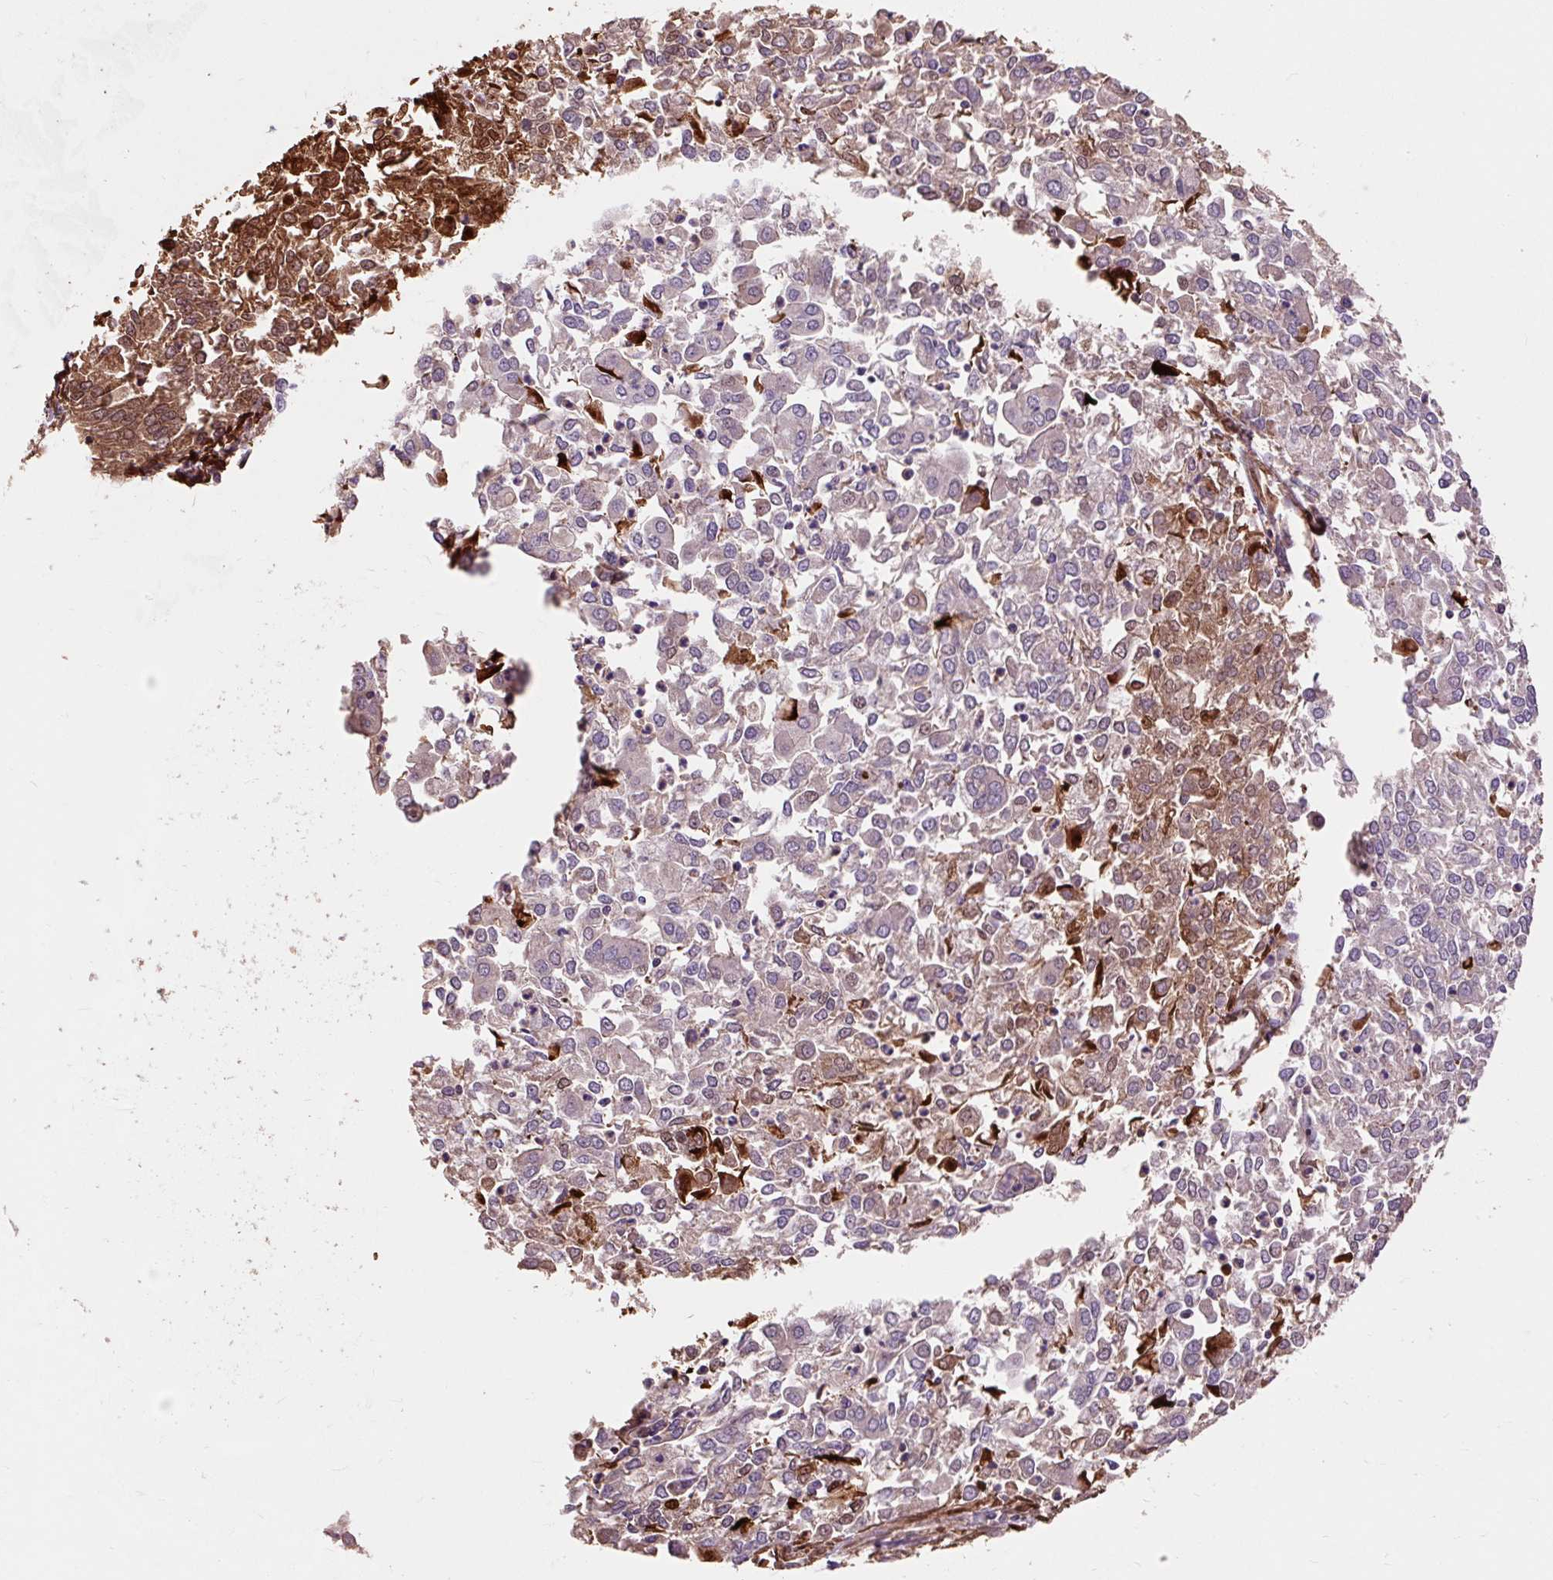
{"staining": {"intensity": "weak", "quantity": "<25%", "location": "cytoplasmic/membranous"}, "tissue": "endometrial cancer", "cell_type": "Tumor cells", "image_type": "cancer", "snomed": [{"axis": "morphology", "description": "Adenocarcinoma, NOS"}, {"axis": "topography", "description": "Endometrium"}], "caption": "Tumor cells are negative for protein expression in human endometrial adenocarcinoma.", "gene": "PRIMPOL", "patient": {"sex": "female", "age": 57}}